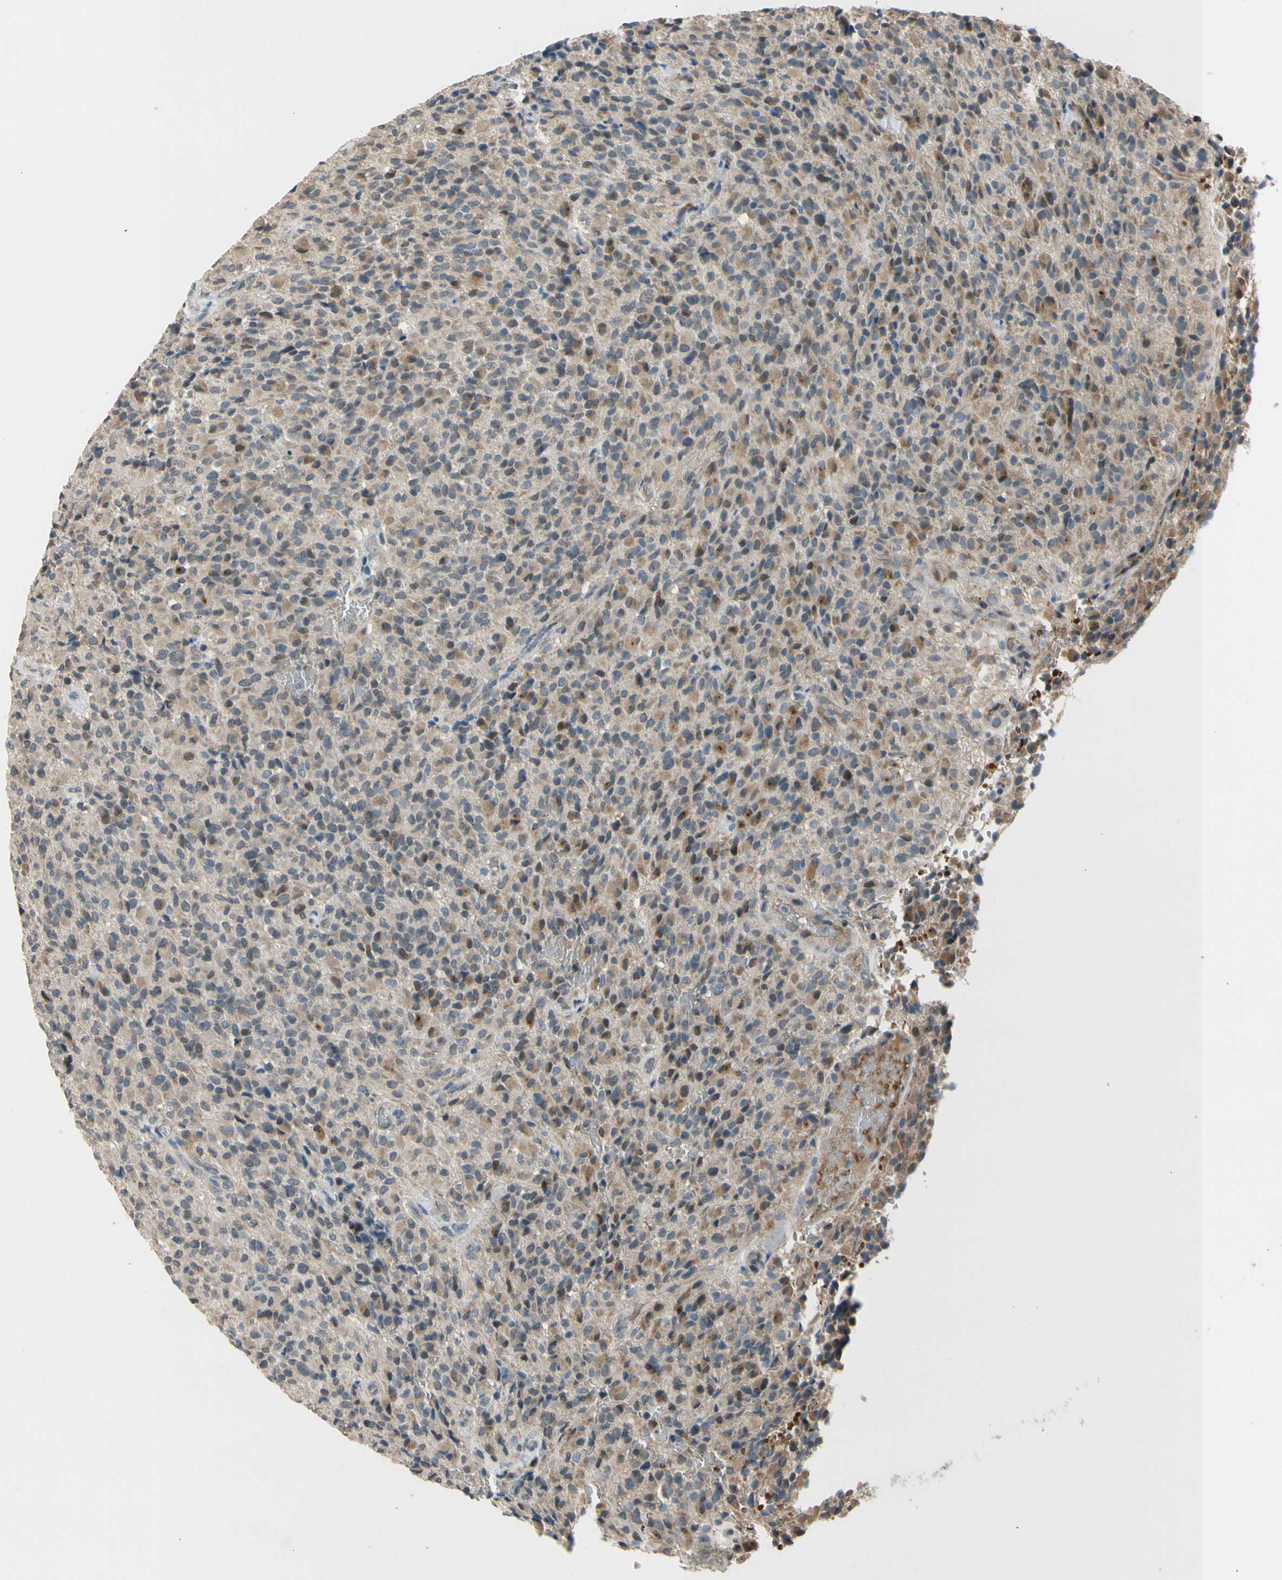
{"staining": {"intensity": "weak", "quantity": "25%-75%", "location": "cytoplasmic/membranous,nuclear"}, "tissue": "glioma", "cell_type": "Tumor cells", "image_type": "cancer", "snomed": [{"axis": "morphology", "description": "Glioma, malignant, High grade"}, {"axis": "topography", "description": "Brain"}], "caption": "Weak cytoplasmic/membranous and nuclear protein expression is present in about 25%-75% of tumor cells in glioma. Using DAB (brown) and hematoxylin (blue) stains, captured at high magnification using brightfield microscopy.", "gene": "ZNF184", "patient": {"sex": "male", "age": 71}}